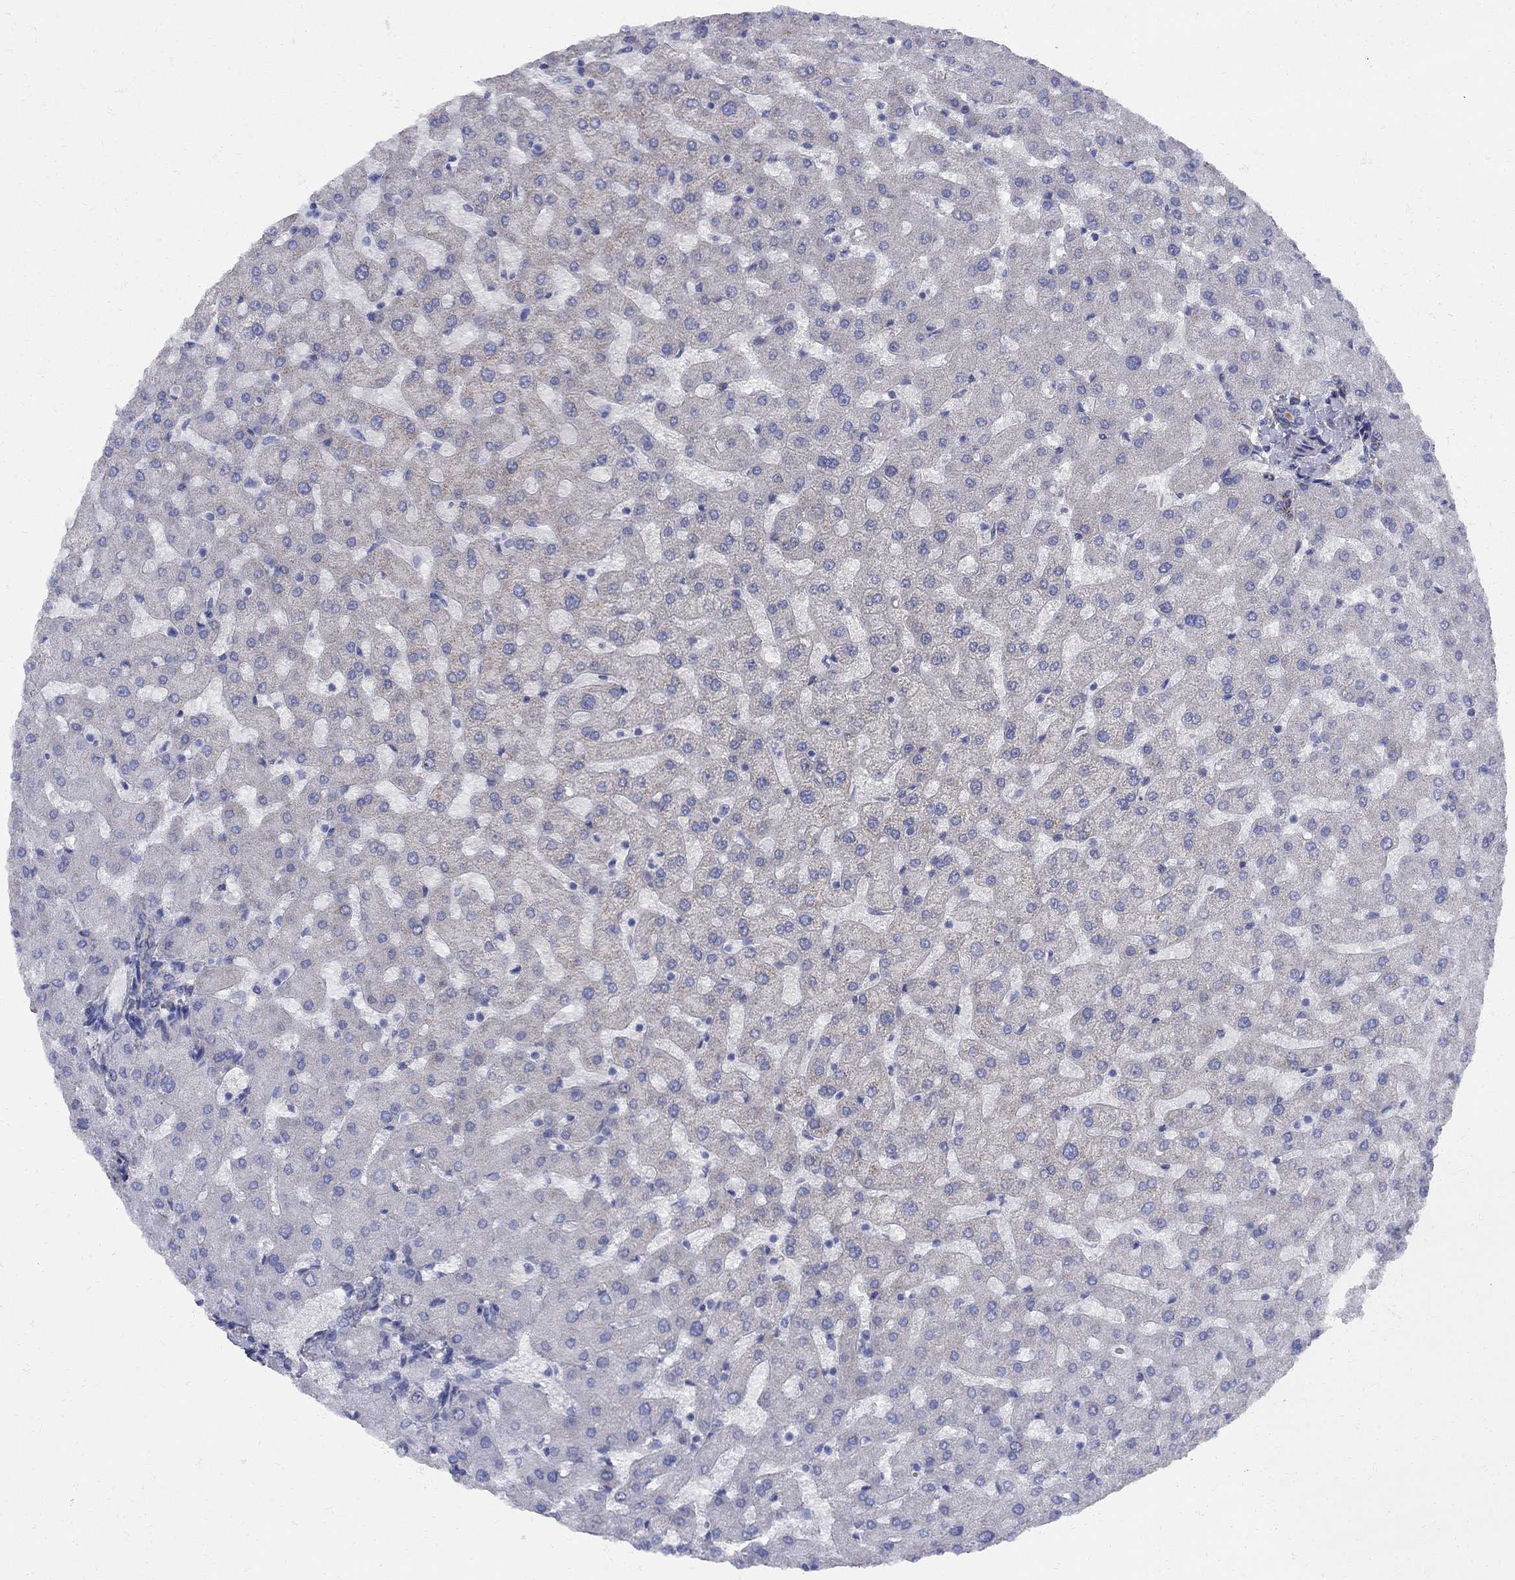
{"staining": {"intensity": "moderate", "quantity": ">75%", "location": "cytoplasmic/membranous"}, "tissue": "liver", "cell_type": "Cholangiocytes", "image_type": "normal", "snomed": [{"axis": "morphology", "description": "Normal tissue, NOS"}, {"axis": "topography", "description": "Liver"}], "caption": "Brown immunohistochemical staining in normal human liver reveals moderate cytoplasmic/membranous expression in approximately >75% of cholangiocytes.", "gene": "SEPTIN8", "patient": {"sex": "female", "age": 50}}